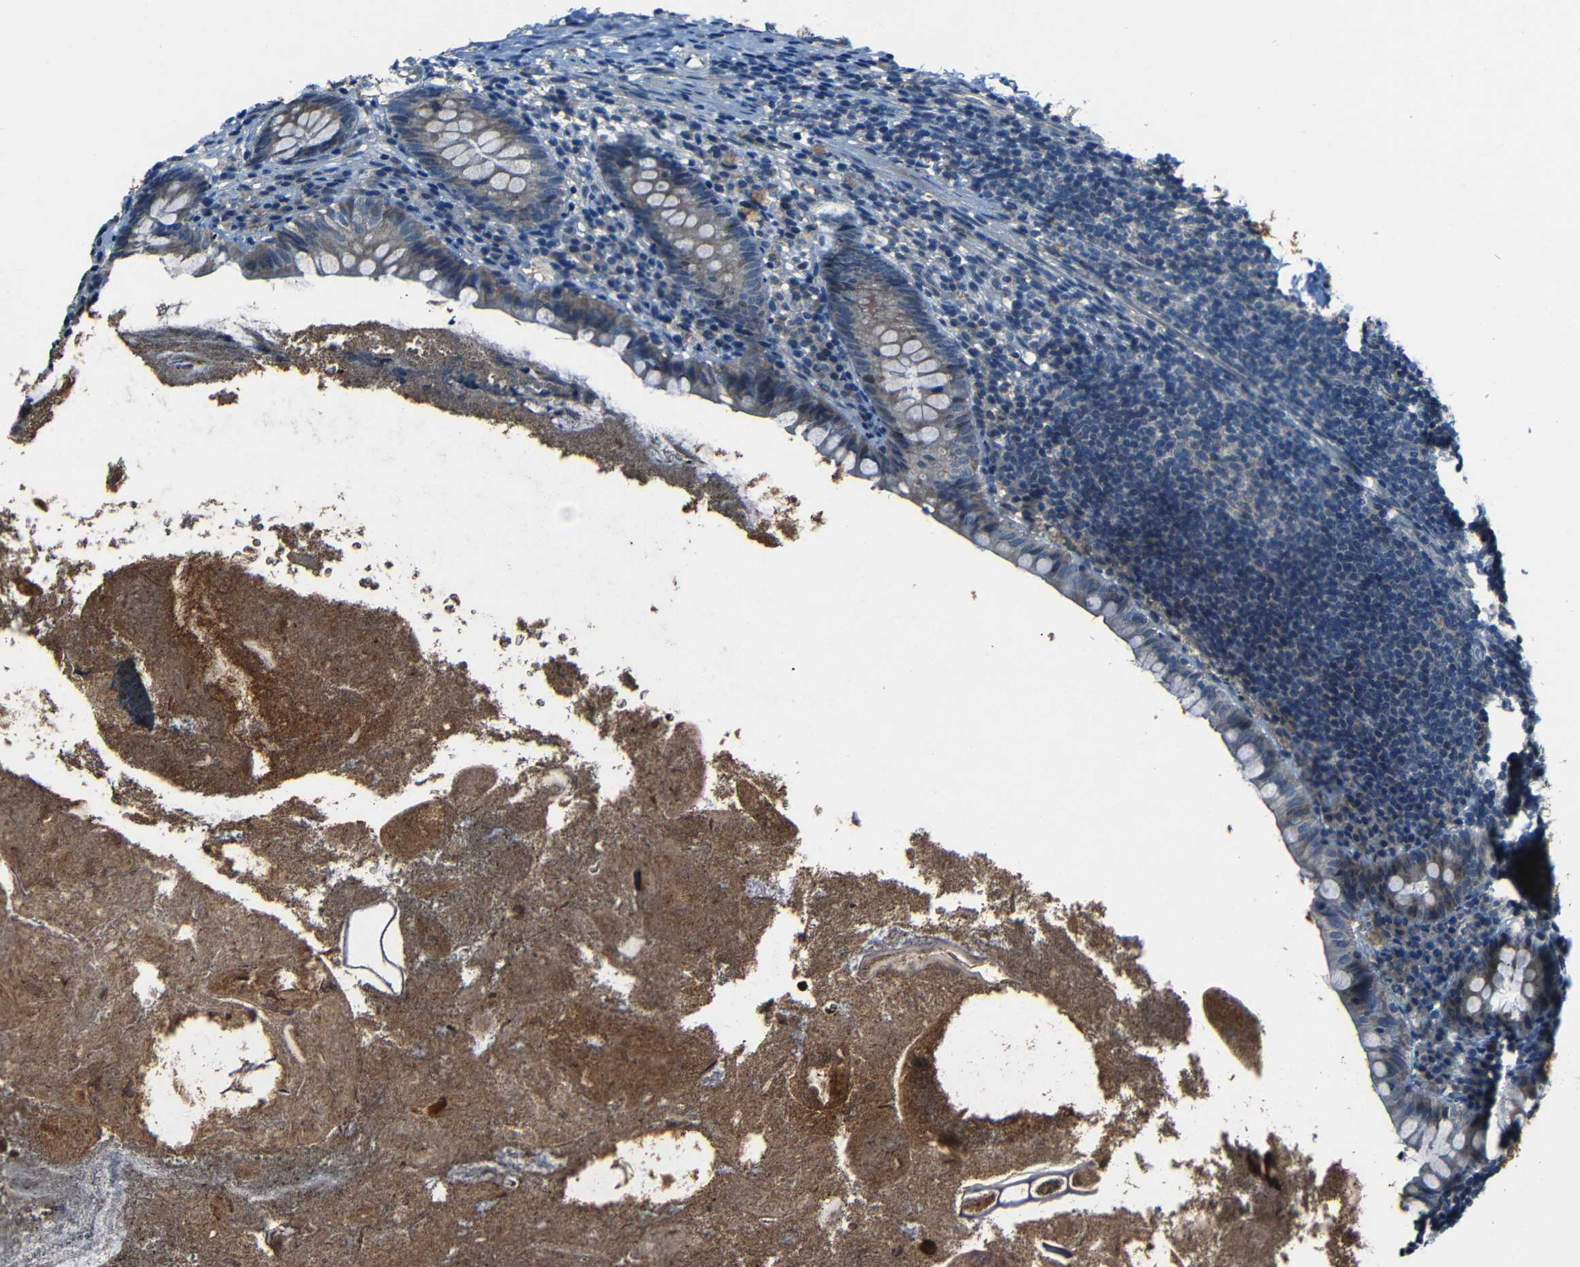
{"staining": {"intensity": "negative", "quantity": "none", "location": "none"}, "tissue": "appendix", "cell_type": "Glandular cells", "image_type": "normal", "snomed": [{"axis": "morphology", "description": "Normal tissue, NOS"}, {"axis": "topography", "description": "Appendix"}], "caption": "This is an IHC histopathology image of normal human appendix. There is no positivity in glandular cells.", "gene": "SLA", "patient": {"sex": "male", "age": 52}}